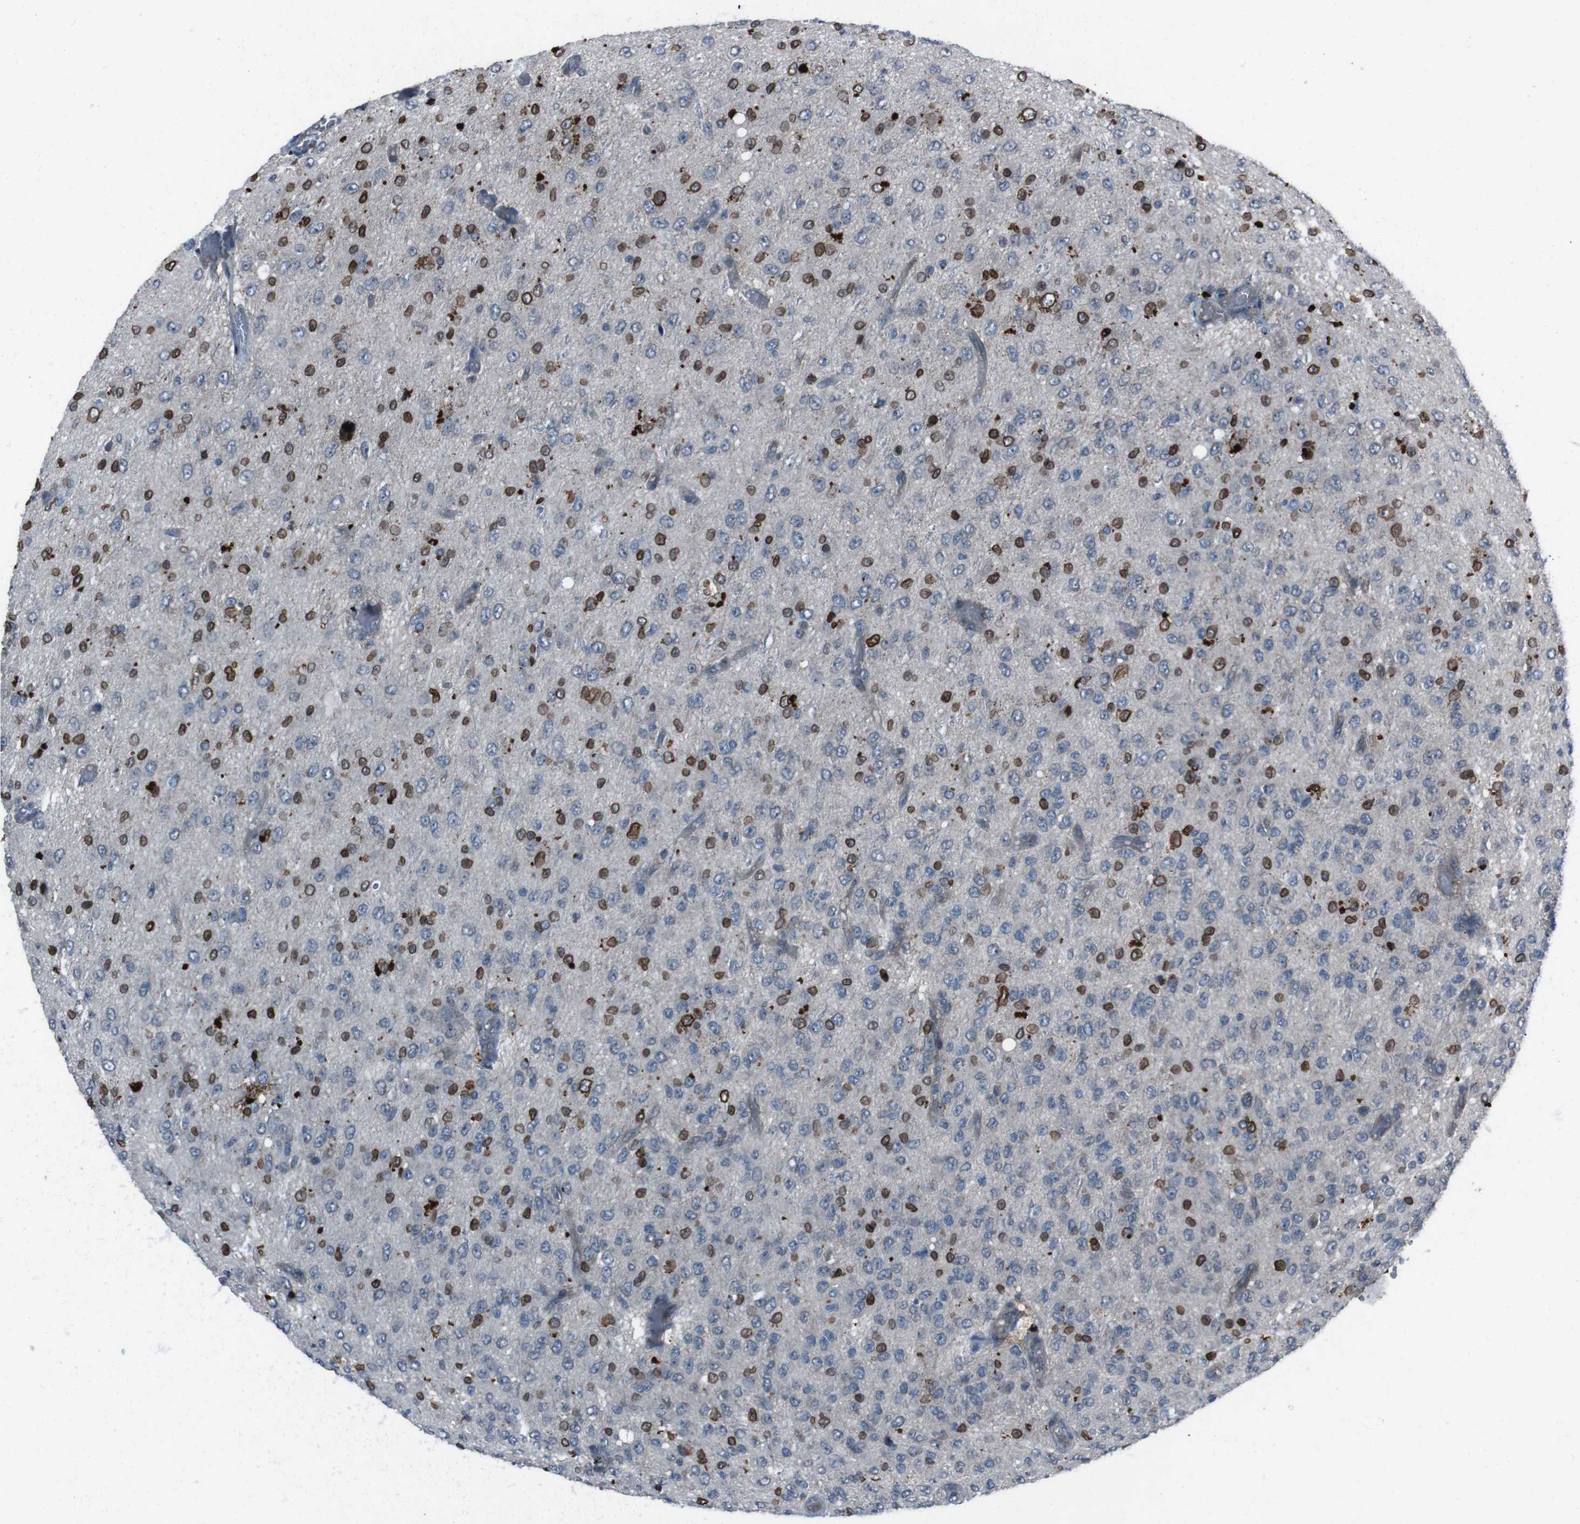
{"staining": {"intensity": "moderate", "quantity": "25%-75%", "location": "cytoplasmic/membranous,nuclear"}, "tissue": "glioma", "cell_type": "Tumor cells", "image_type": "cancer", "snomed": [{"axis": "morphology", "description": "Glioma, malignant, High grade"}, {"axis": "topography", "description": "pancreas cauda"}], "caption": "IHC micrograph of malignant glioma (high-grade) stained for a protein (brown), which displays medium levels of moderate cytoplasmic/membranous and nuclear expression in approximately 25%-75% of tumor cells.", "gene": "EFNA5", "patient": {"sex": "male", "age": 60}}